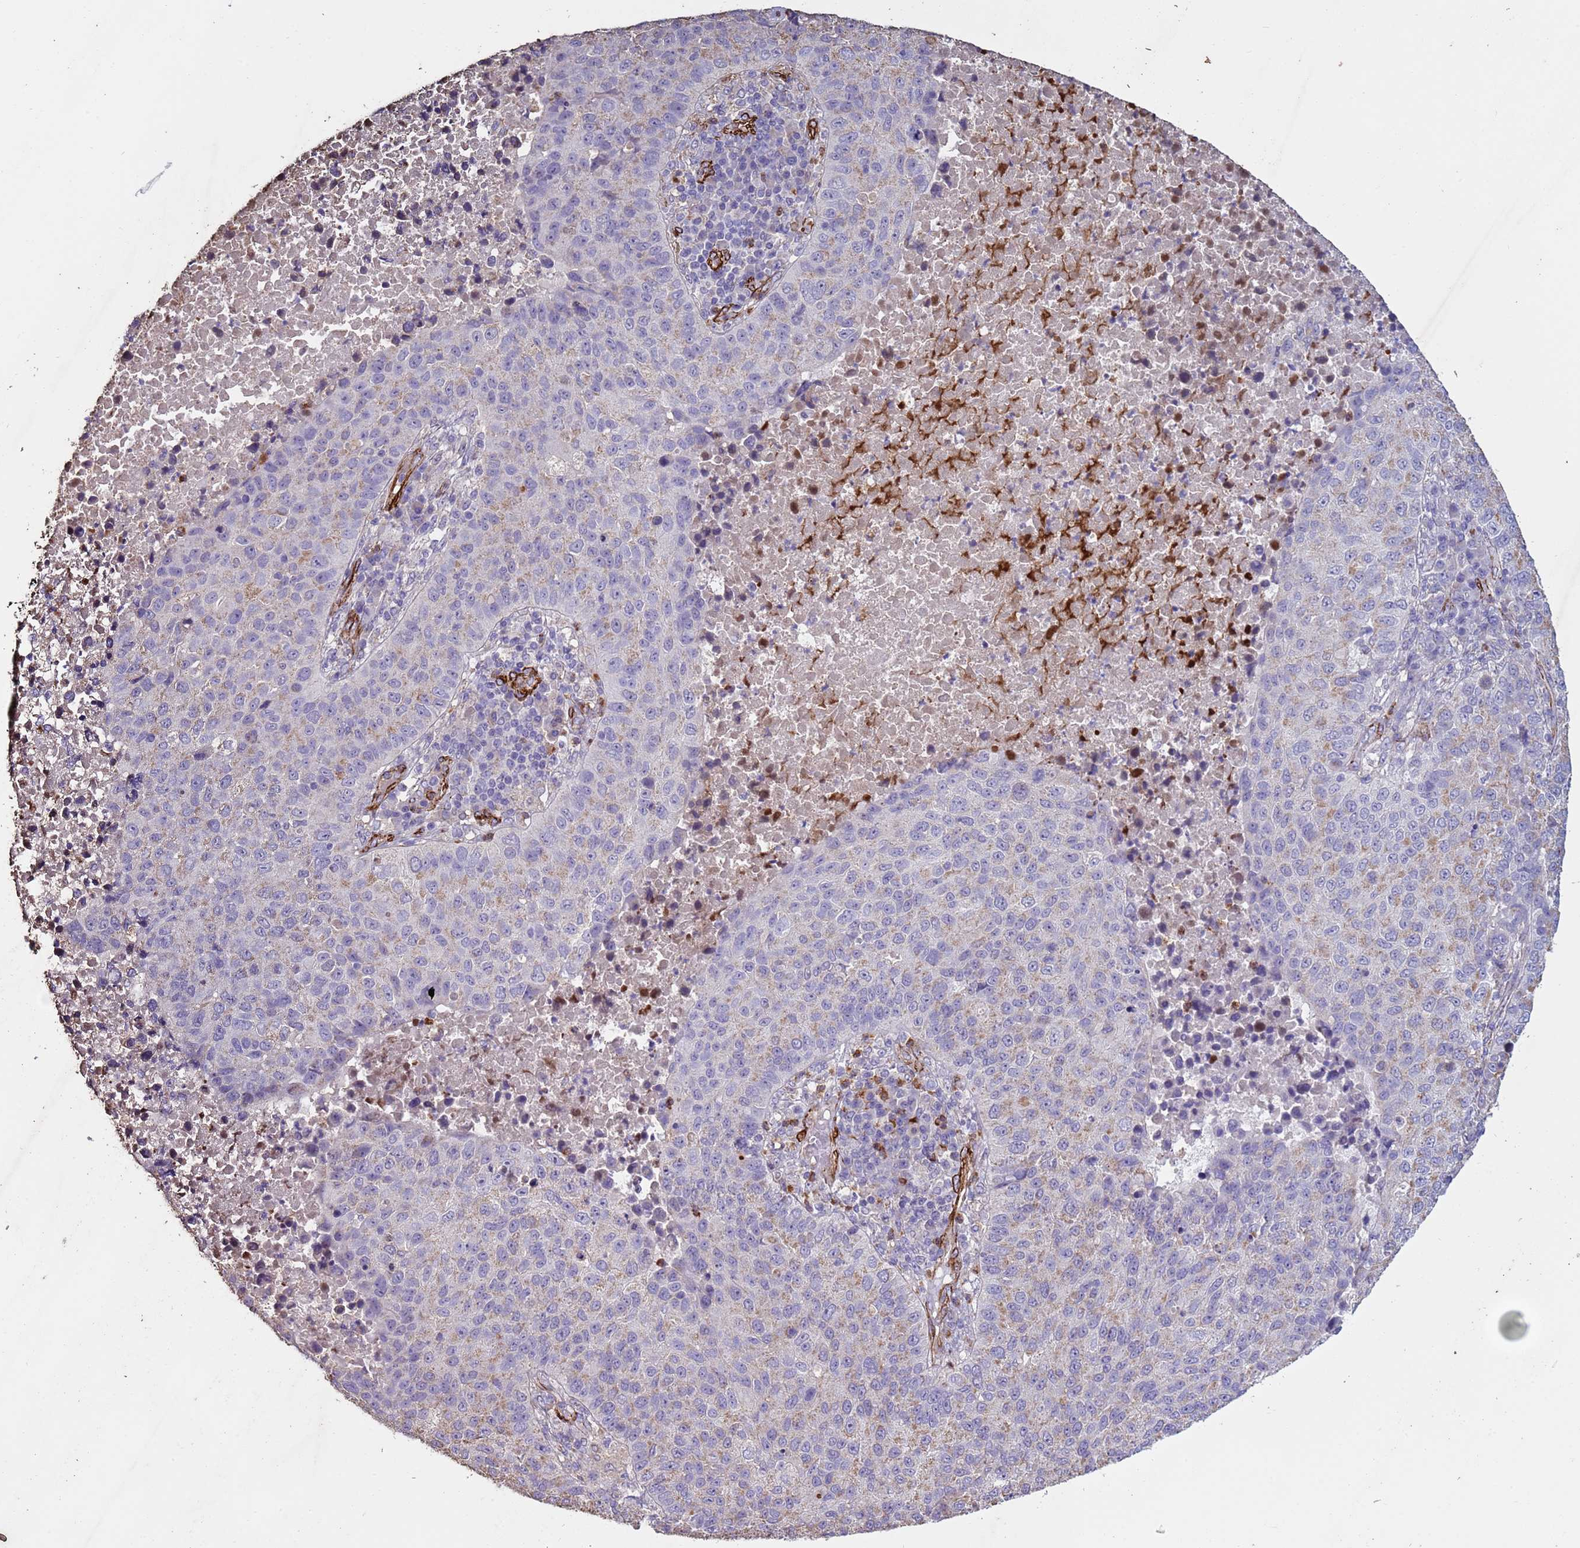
{"staining": {"intensity": "weak", "quantity": "25%-75%", "location": "cytoplasmic/membranous"}, "tissue": "lung cancer", "cell_type": "Tumor cells", "image_type": "cancer", "snomed": [{"axis": "morphology", "description": "Squamous cell carcinoma, NOS"}, {"axis": "topography", "description": "Lung"}], "caption": "A histopathology image showing weak cytoplasmic/membranous positivity in about 25%-75% of tumor cells in lung cancer, as visualized by brown immunohistochemical staining.", "gene": "GASK1A", "patient": {"sex": "male", "age": 73}}